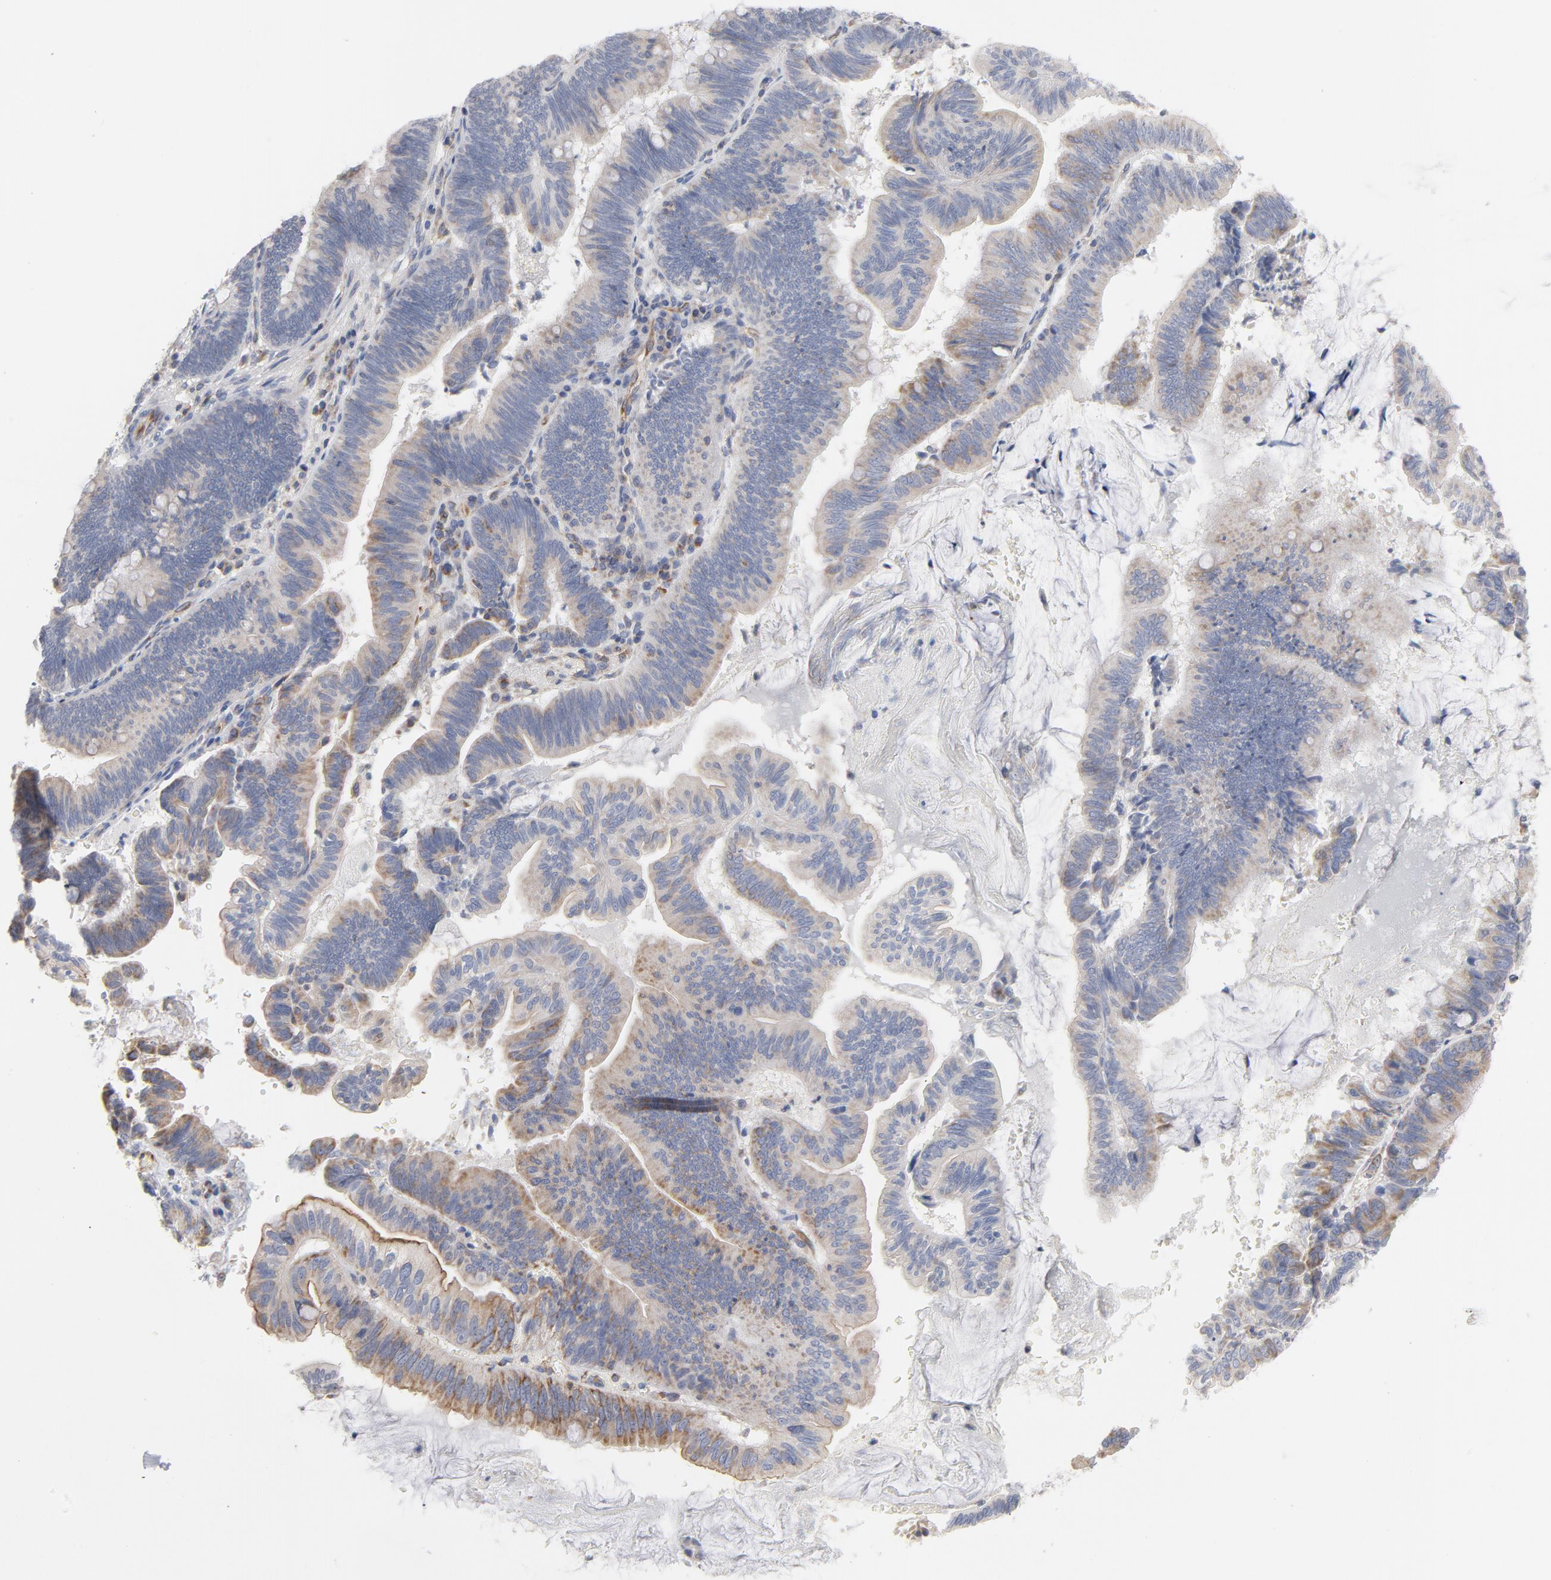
{"staining": {"intensity": "weak", "quantity": ">75%", "location": "cytoplasmic/membranous"}, "tissue": "pancreatic cancer", "cell_type": "Tumor cells", "image_type": "cancer", "snomed": [{"axis": "morphology", "description": "Adenocarcinoma, NOS"}, {"axis": "topography", "description": "Pancreas"}], "caption": "DAB (3,3'-diaminobenzidine) immunohistochemical staining of pancreatic cancer (adenocarcinoma) displays weak cytoplasmic/membranous protein staining in about >75% of tumor cells. The protein of interest is stained brown, and the nuclei are stained in blue (DAB IHC with brightfield microscopy, high magnification).", "gene": "OXA1L", "patient": {"sex": "male", "age": 82}}